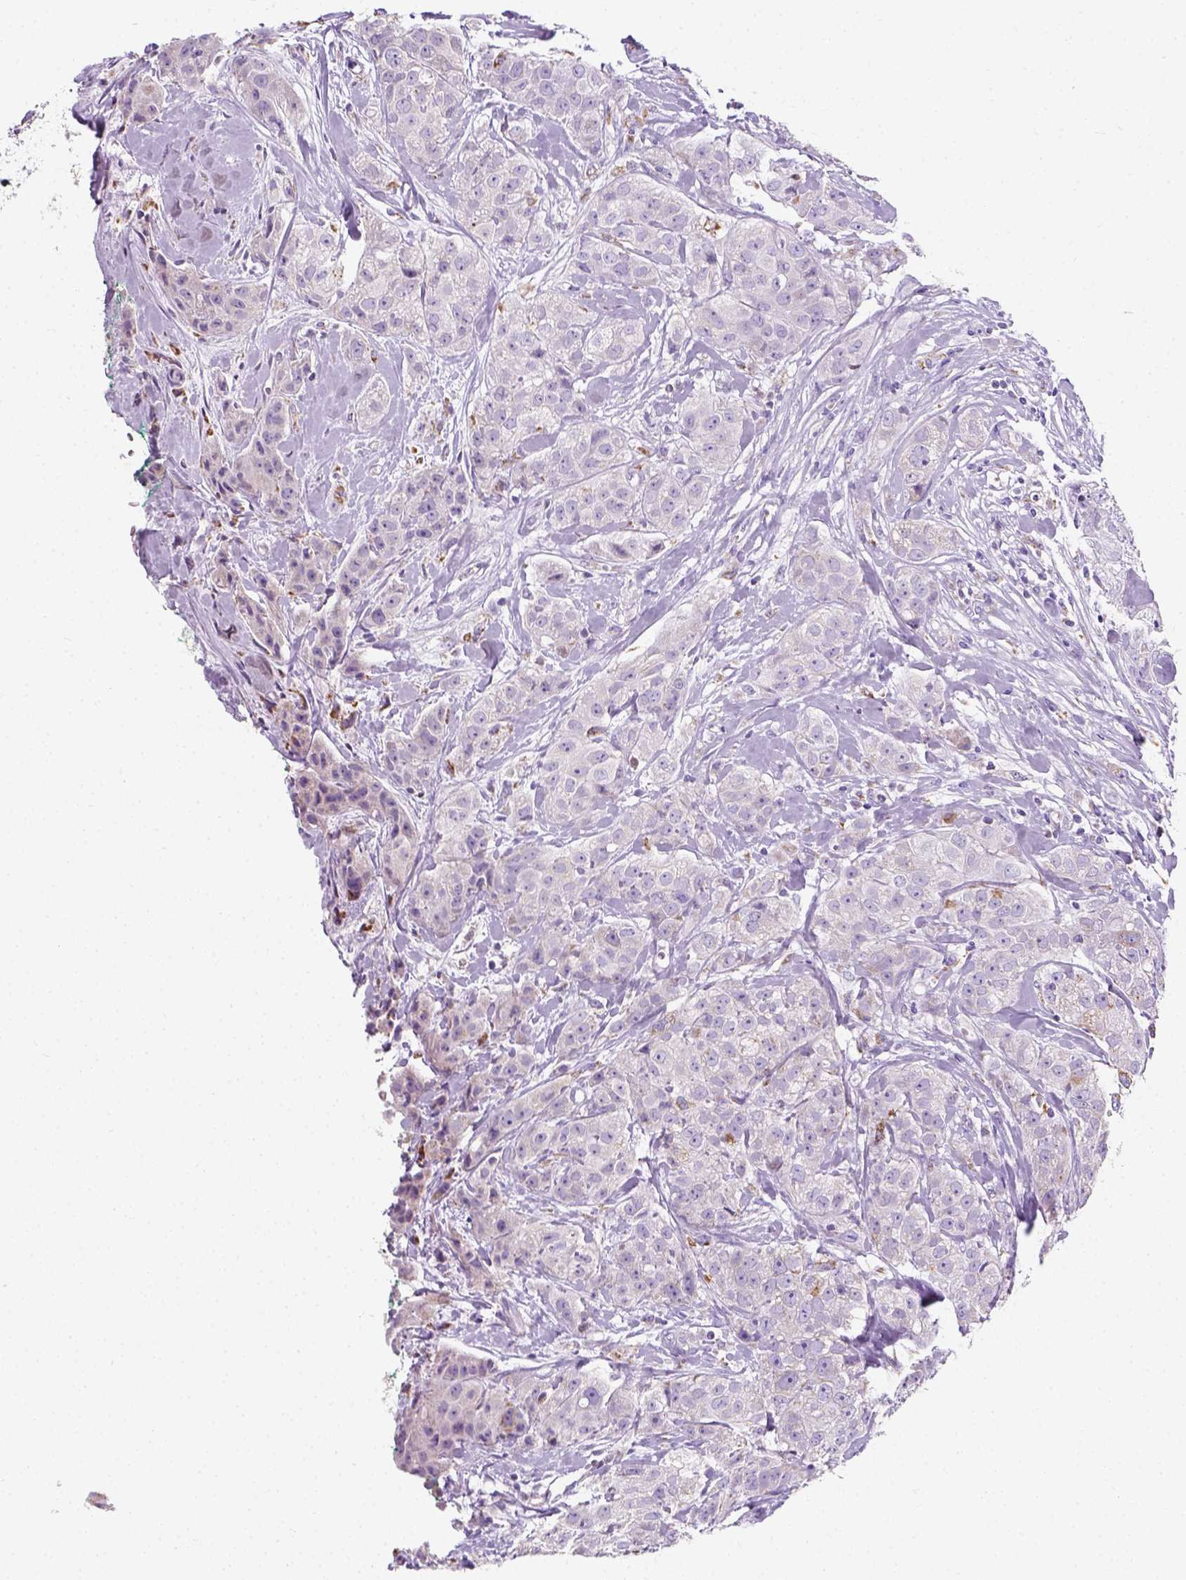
{"staining": {"intensity": "negative", "quantity": "none", "location": "none"}, "tissue": "breast cancer", "cell_type": "Tumor cells", "image_type": "cancer", "snomed": [{"axis": "morphology", "description": "Duct carcinoma"}, {"axis": "topography", "description": "Breast"}], "caption": "The image demonstrates no significant staining in tumor cells of breast cancer (invasive ductal carcinoma).", "gene": "CHODL", "patient": {"sex": "female", "age": 43}}